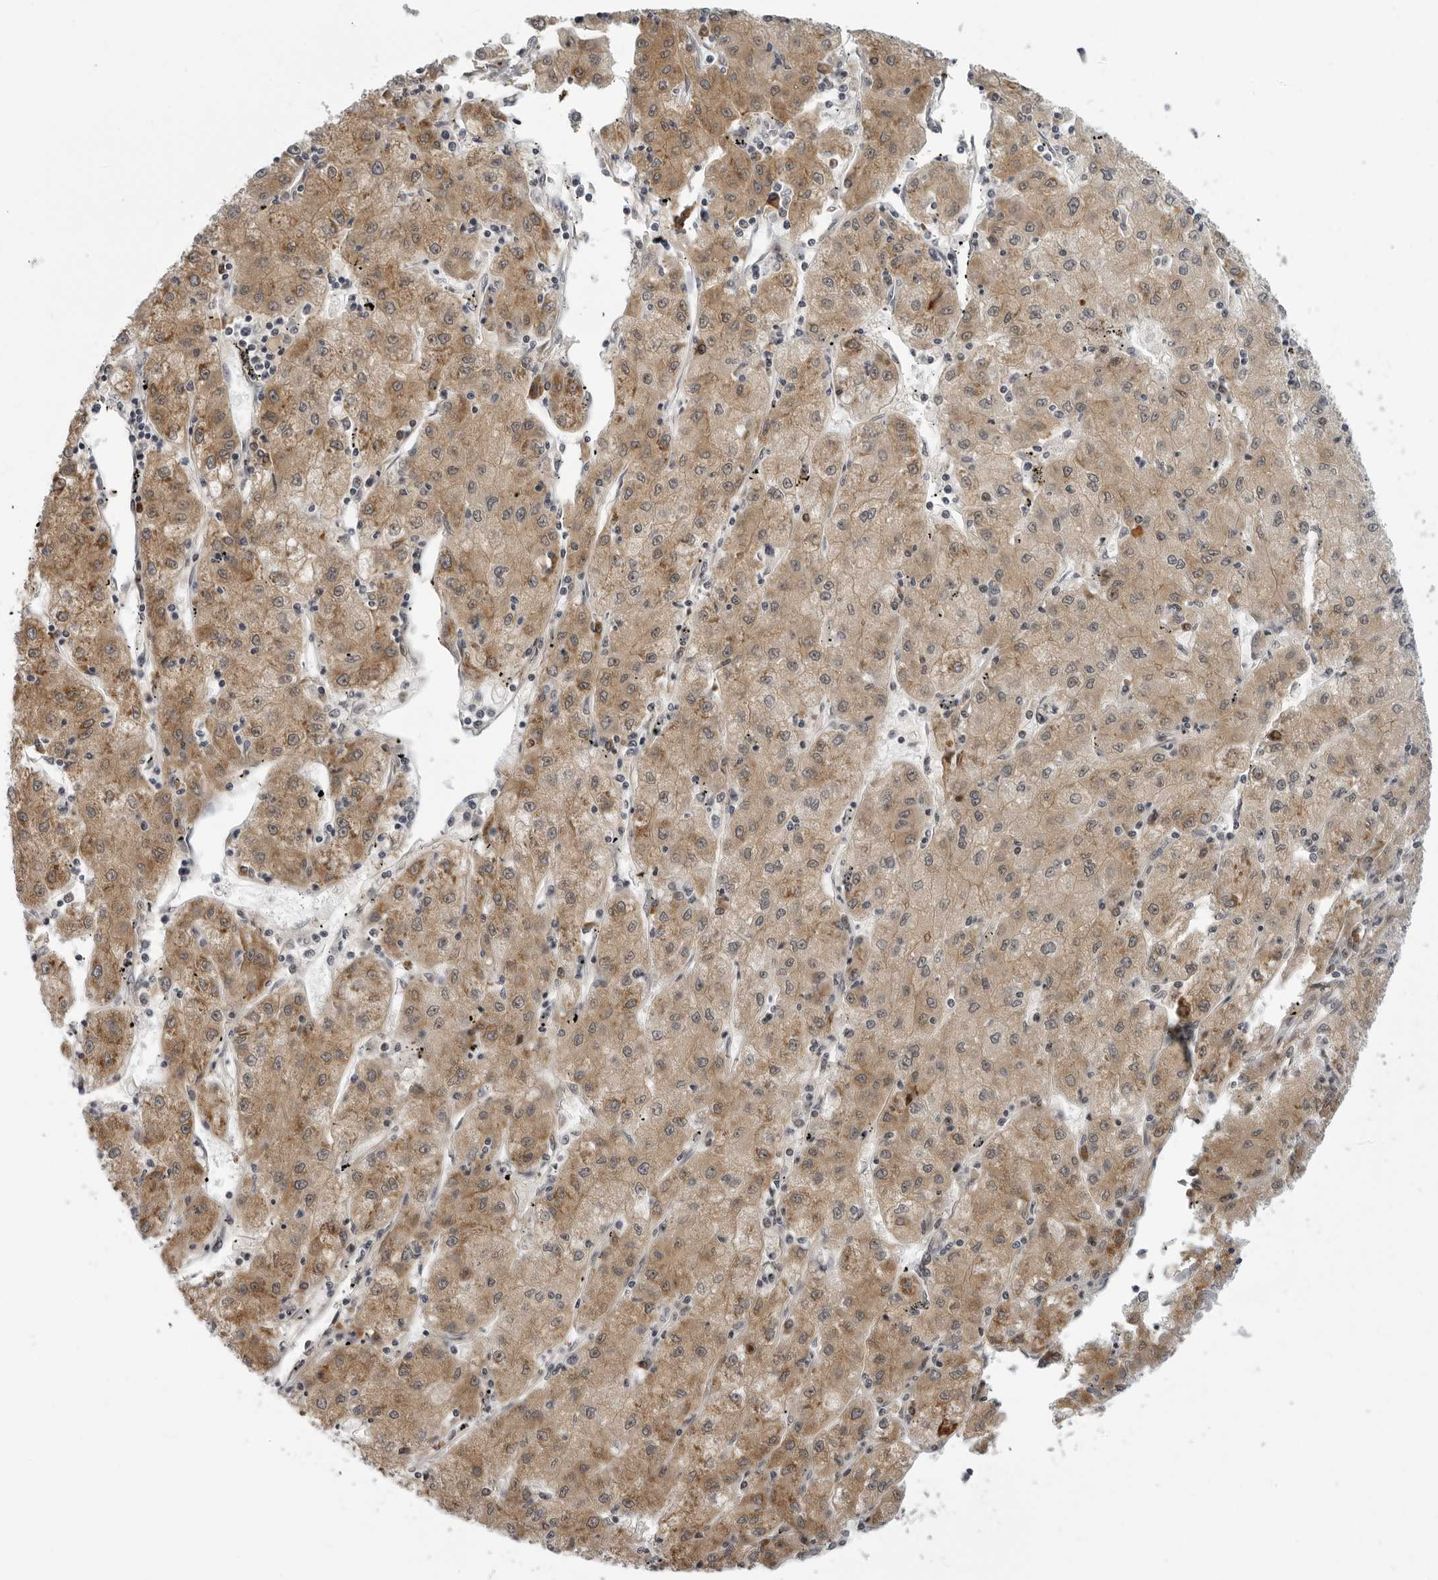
{"staining": {"intensity": "moderate", "quantity": ">75%", "location": "cytoplasmic/membranous,nuclear"}, "tissue": "liver cancer", "cell_type": "Tumor cells", "image_type": "cancer", "snomed": [{"axis": "morphology", "description": "Carcinoma, Hepatocellular, NOS"}, {"axis": "topography", "description": "Liver"}], "caption": "This image shows immunohistochemistry (IHC) staining of human liver cancer, with medium moderate cytoplasmic/membranous and nuclear staining in approximately >75% of tumor cells.", "gene": "ALPK2", "patient": {"sex": "male", "age": 72}}